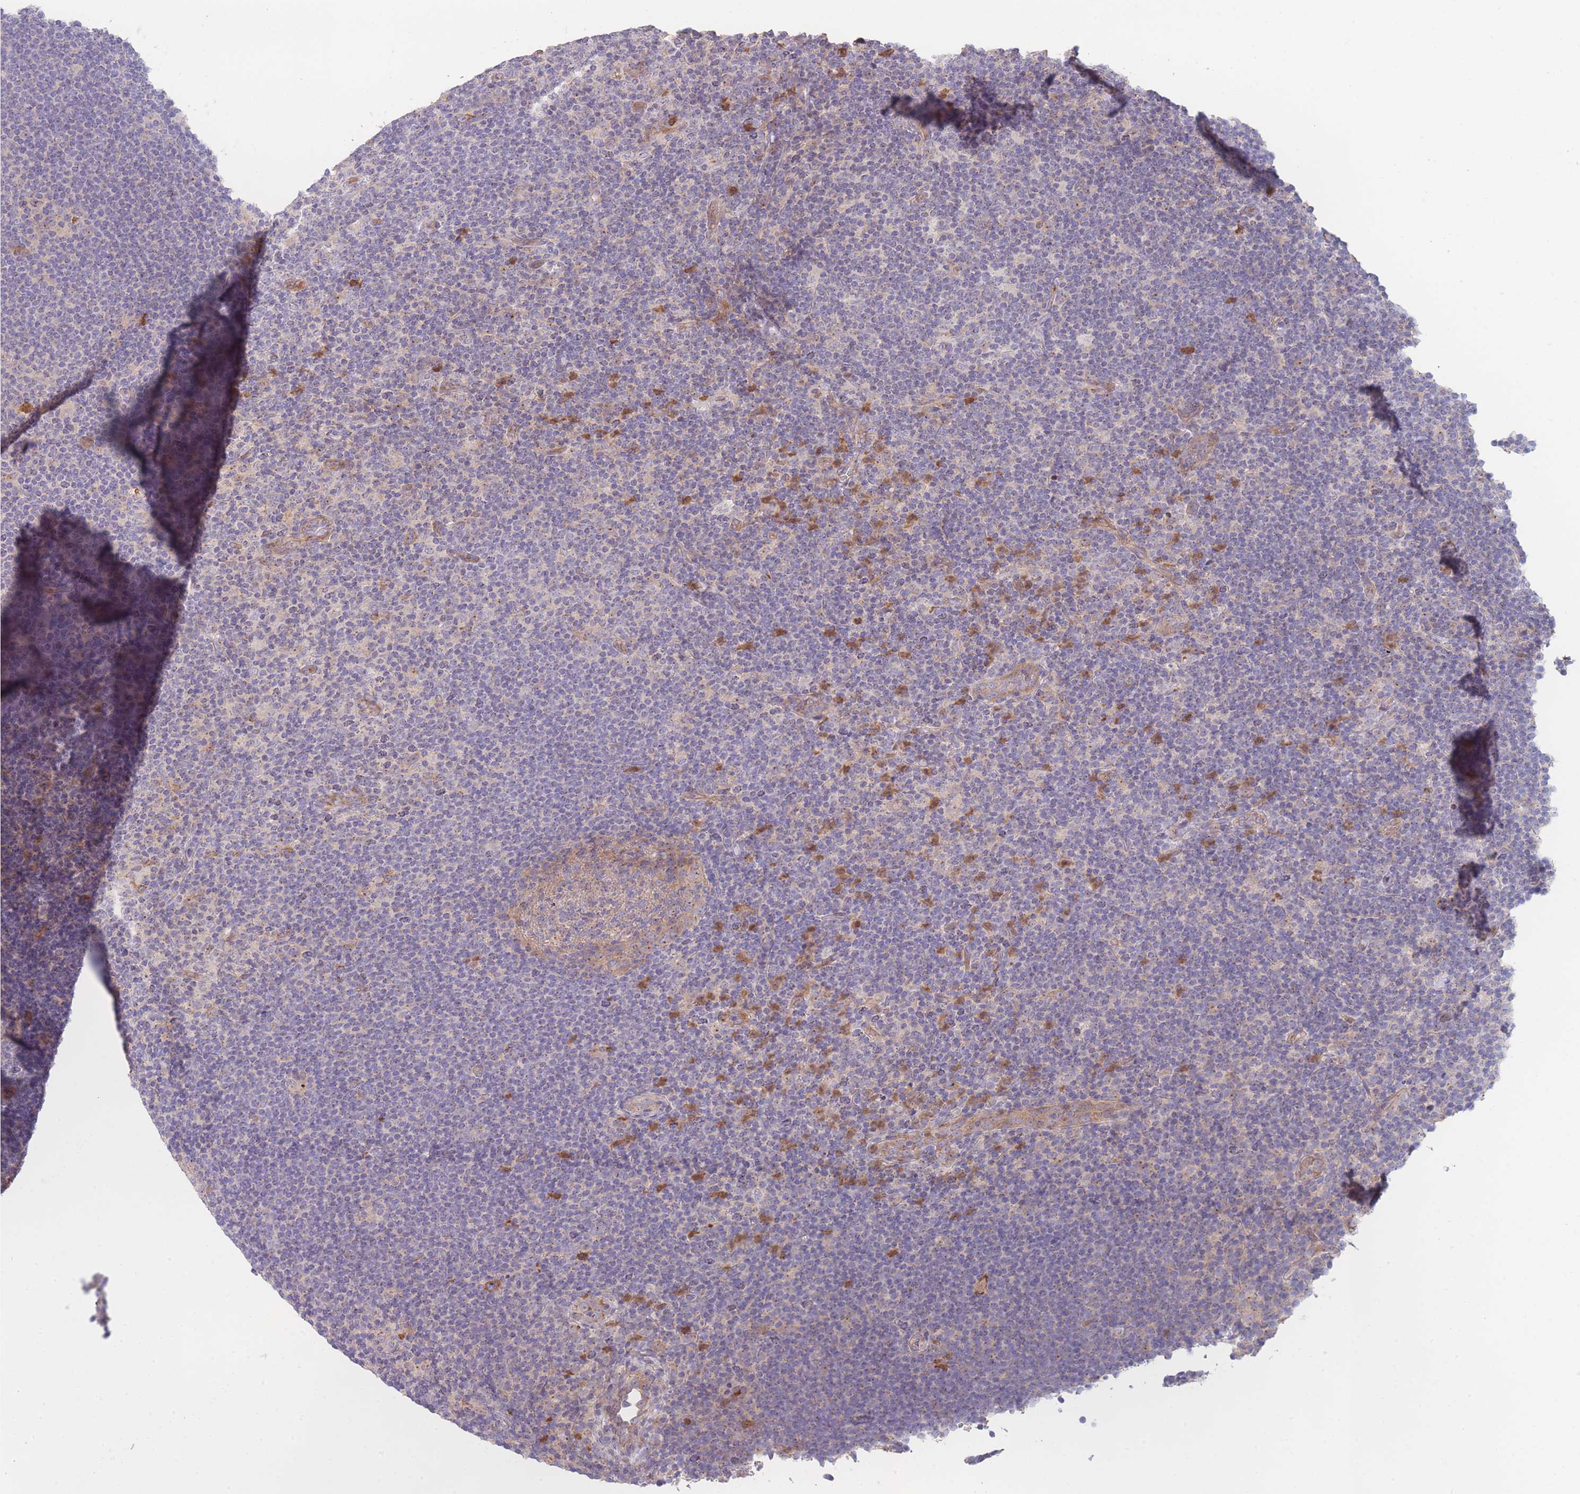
{"staining": {"intensity": "negative", "quantity": "none", "location": "none"}, "tissue": "lymphoma", "cell_type": "Tumor cells", "image_type": "cancer", "snomed": [{"axis": "morphology", "description": "Hodgkin's disease, NOS"}, {"axis": "topography", "description": "Lymph node"}], "caption": "Tumor cells show no significant expression in lymphoma.", "gene": "STEAP3", "patient": {"sex": "female", "age": 57}}